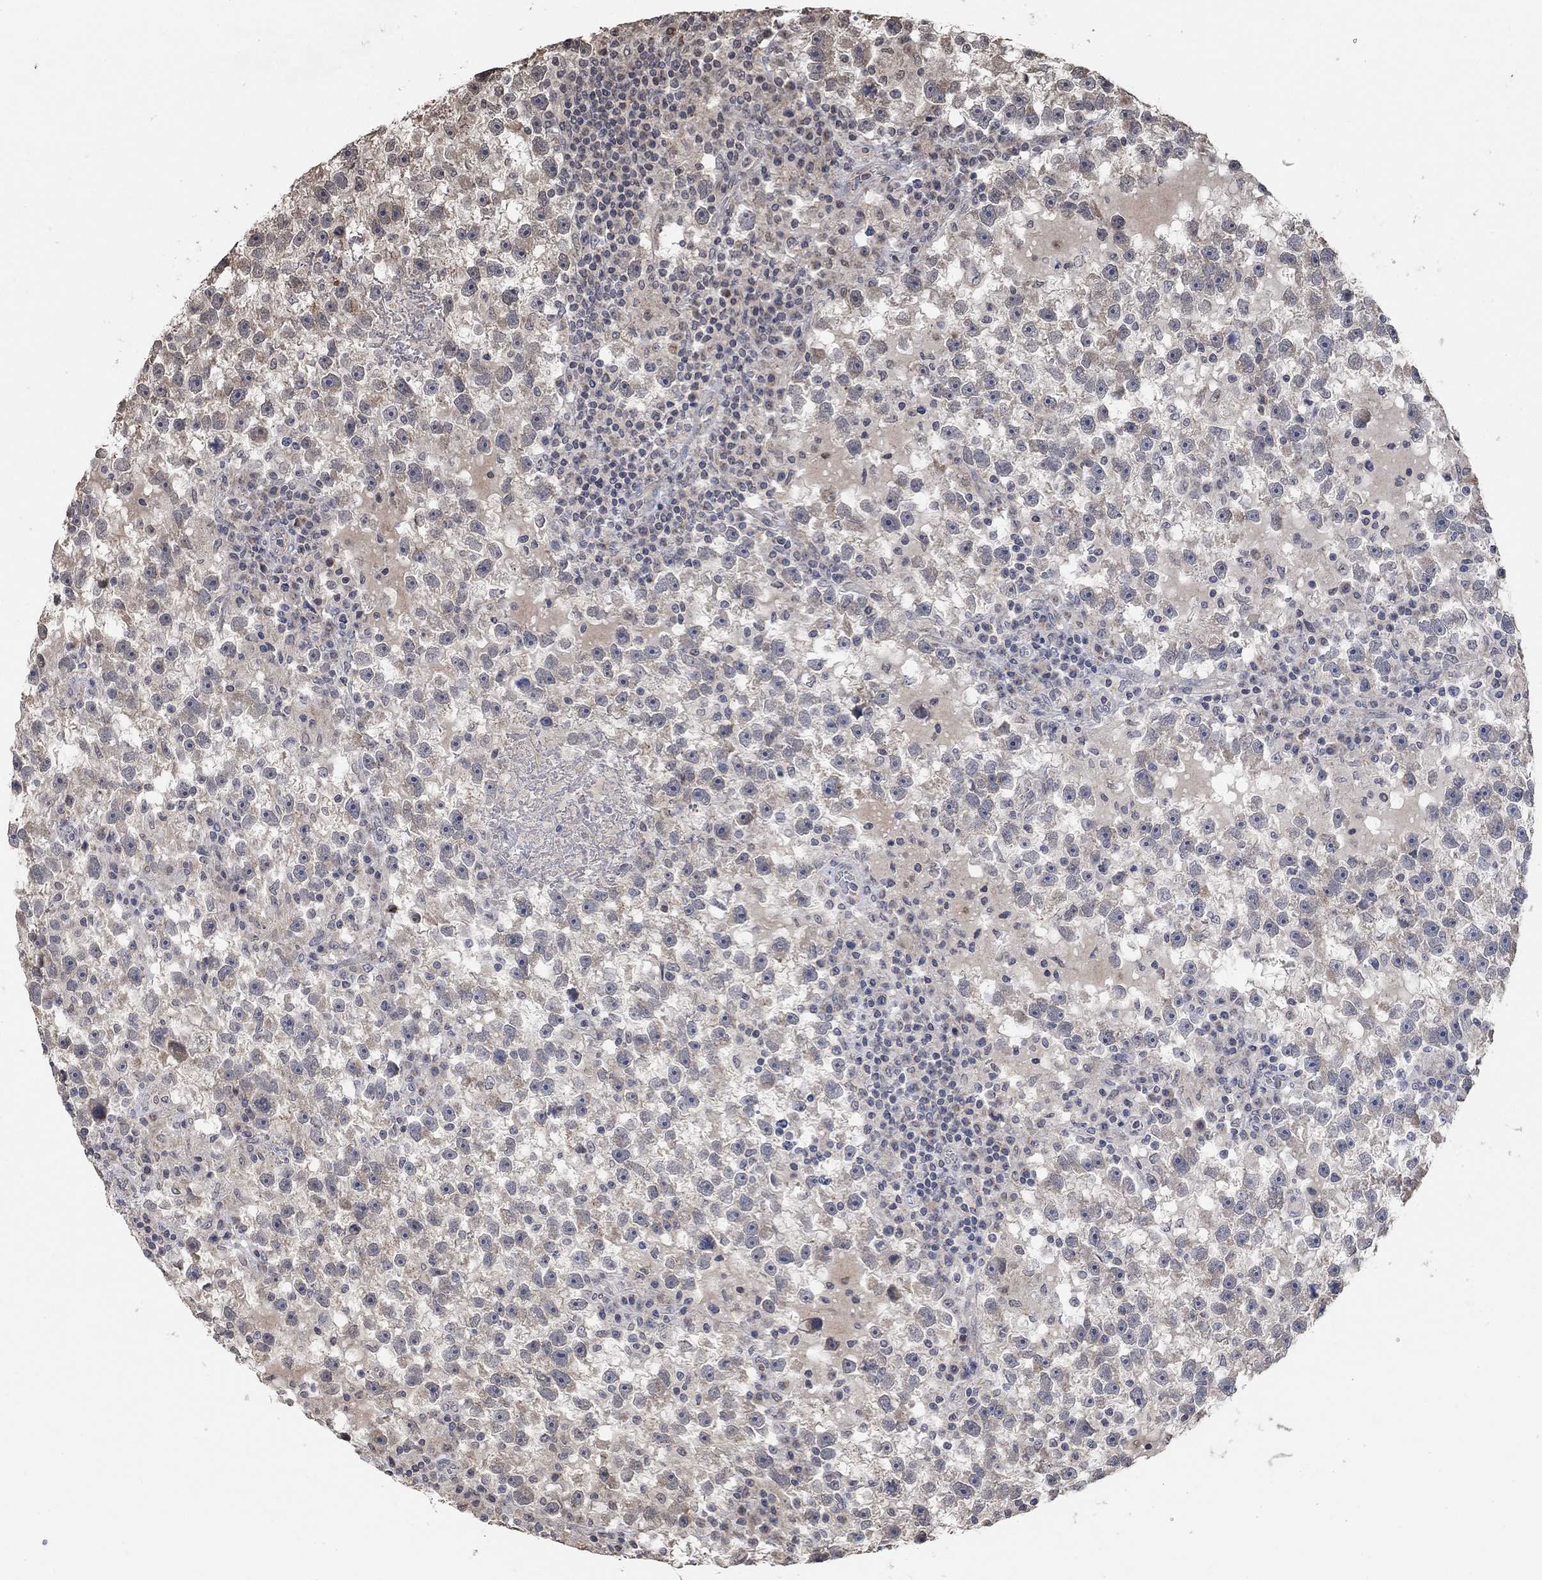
{"staining": {"intensity": "negative", "quantity": "none", "location": "none"}, "tissue": "testis cancer", "cell_type": "Tumor cells", "image_type": "cancer", "snomed": [{"axis": "morphology", "description": "Seminoma, NOS"}, {"axis": "topography", "description": "Testis"}], "caption": "Immunohistochemistry (IHC) photomicrograph of neoplastic tissue: testis cancer (seminoma) stained with DAB (3,3'-diaminobenzidine) displays no significant protein staining in tumor cells. Brightfield microscopy of IHC stained with DAB (brown) and hematoxylin (blue), captured at high magnification.", "gene": "UNC5B", "patient": {"sex": "male", "age": 47}}